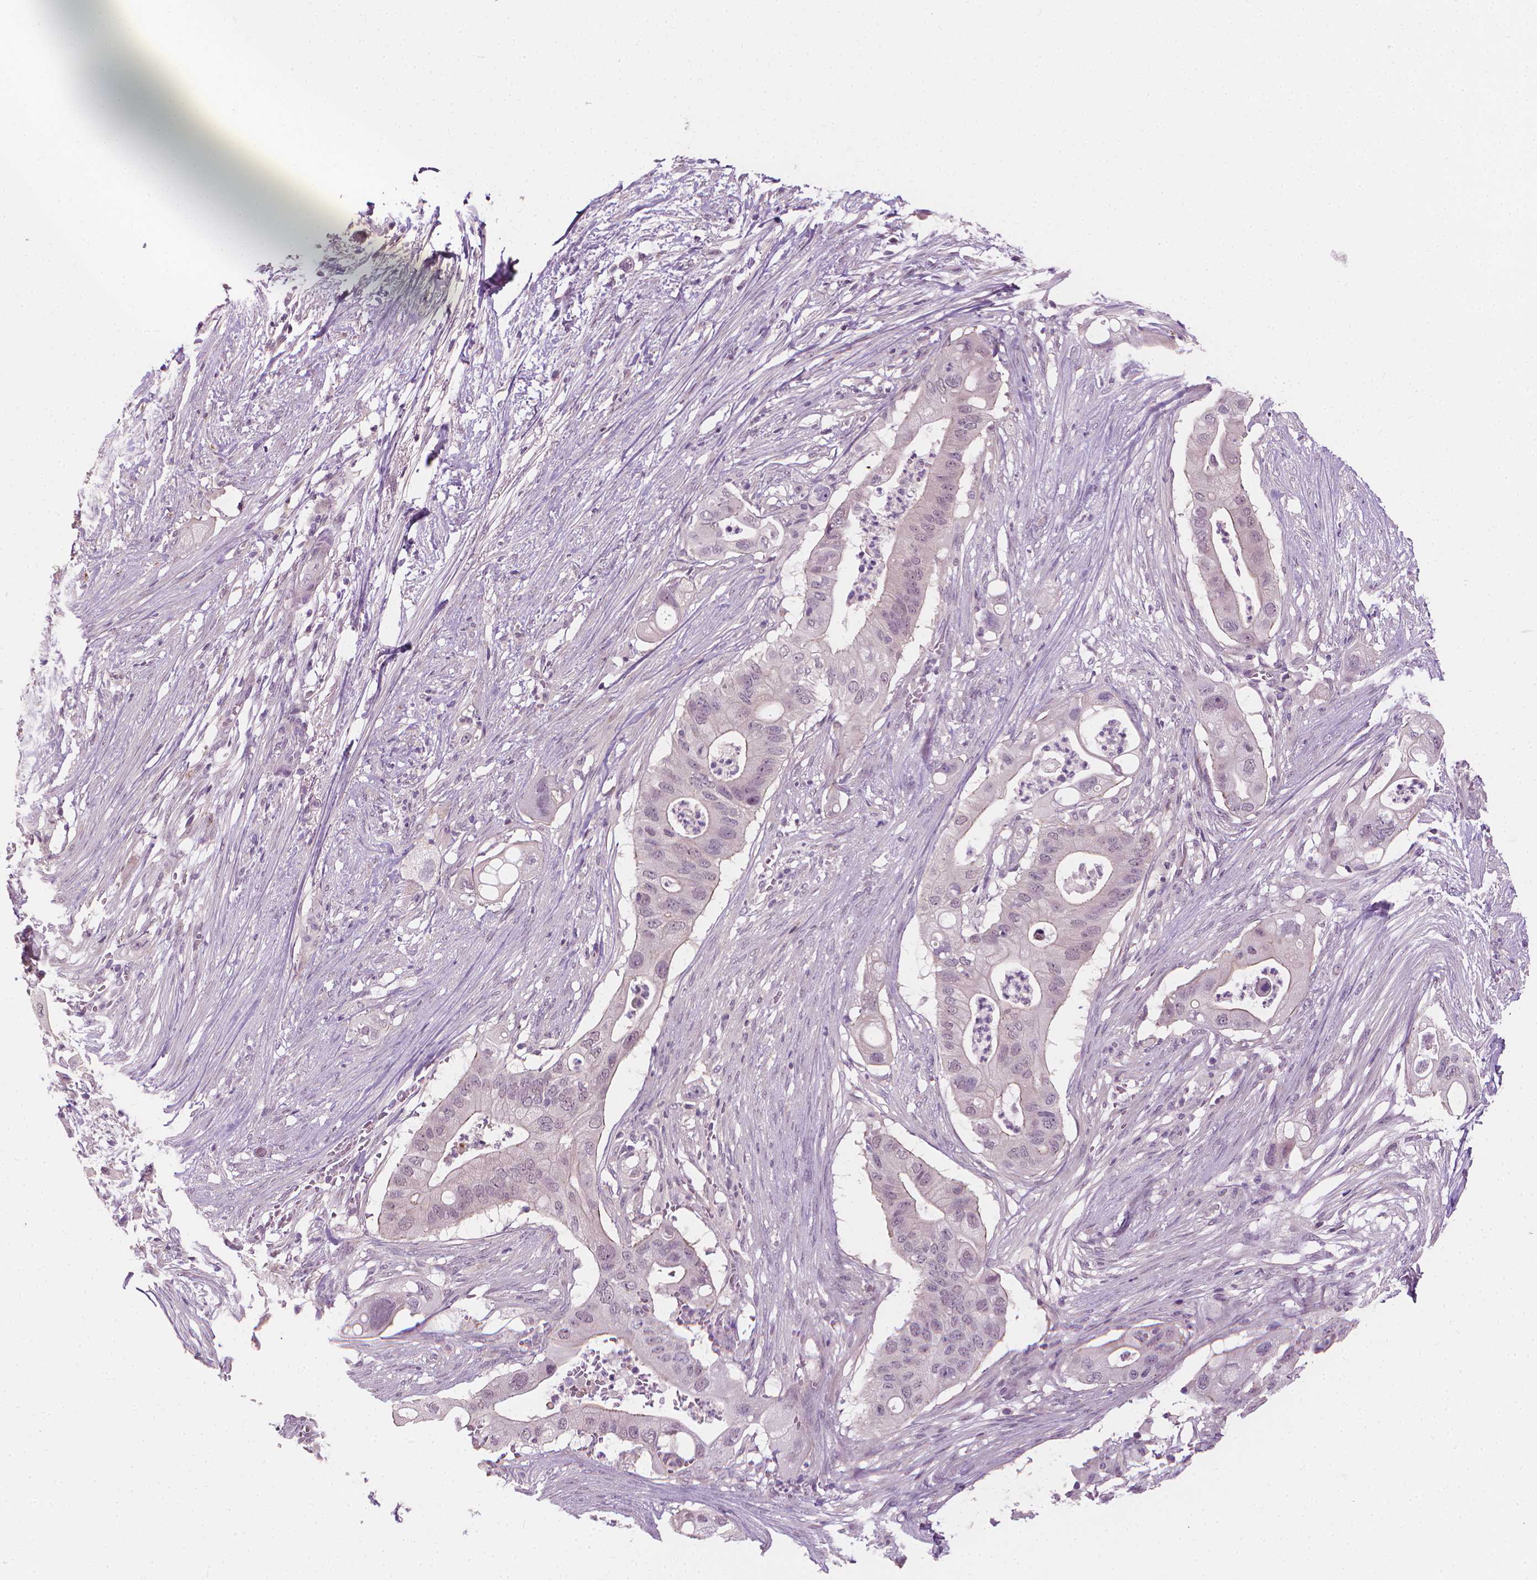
{"staining": {"intensity": "negative", "quantity": "none", "location": "none"}, "tissue": "pancreatic cancer", "cell_type": "Tumor cells", "image_type": "cancer", "snomed": [{"axis": "morphology", "description": "Adenocarcinoma, NOS"}, {"axis": "topography", "description": "Pancreas"}], "caption": "A micrograph of pancreatic cancer stained for a protein exhibits no brown staining in tumor cells.", "gene": "SAXO2", "patient": {"sex": "female", "age": 72}}